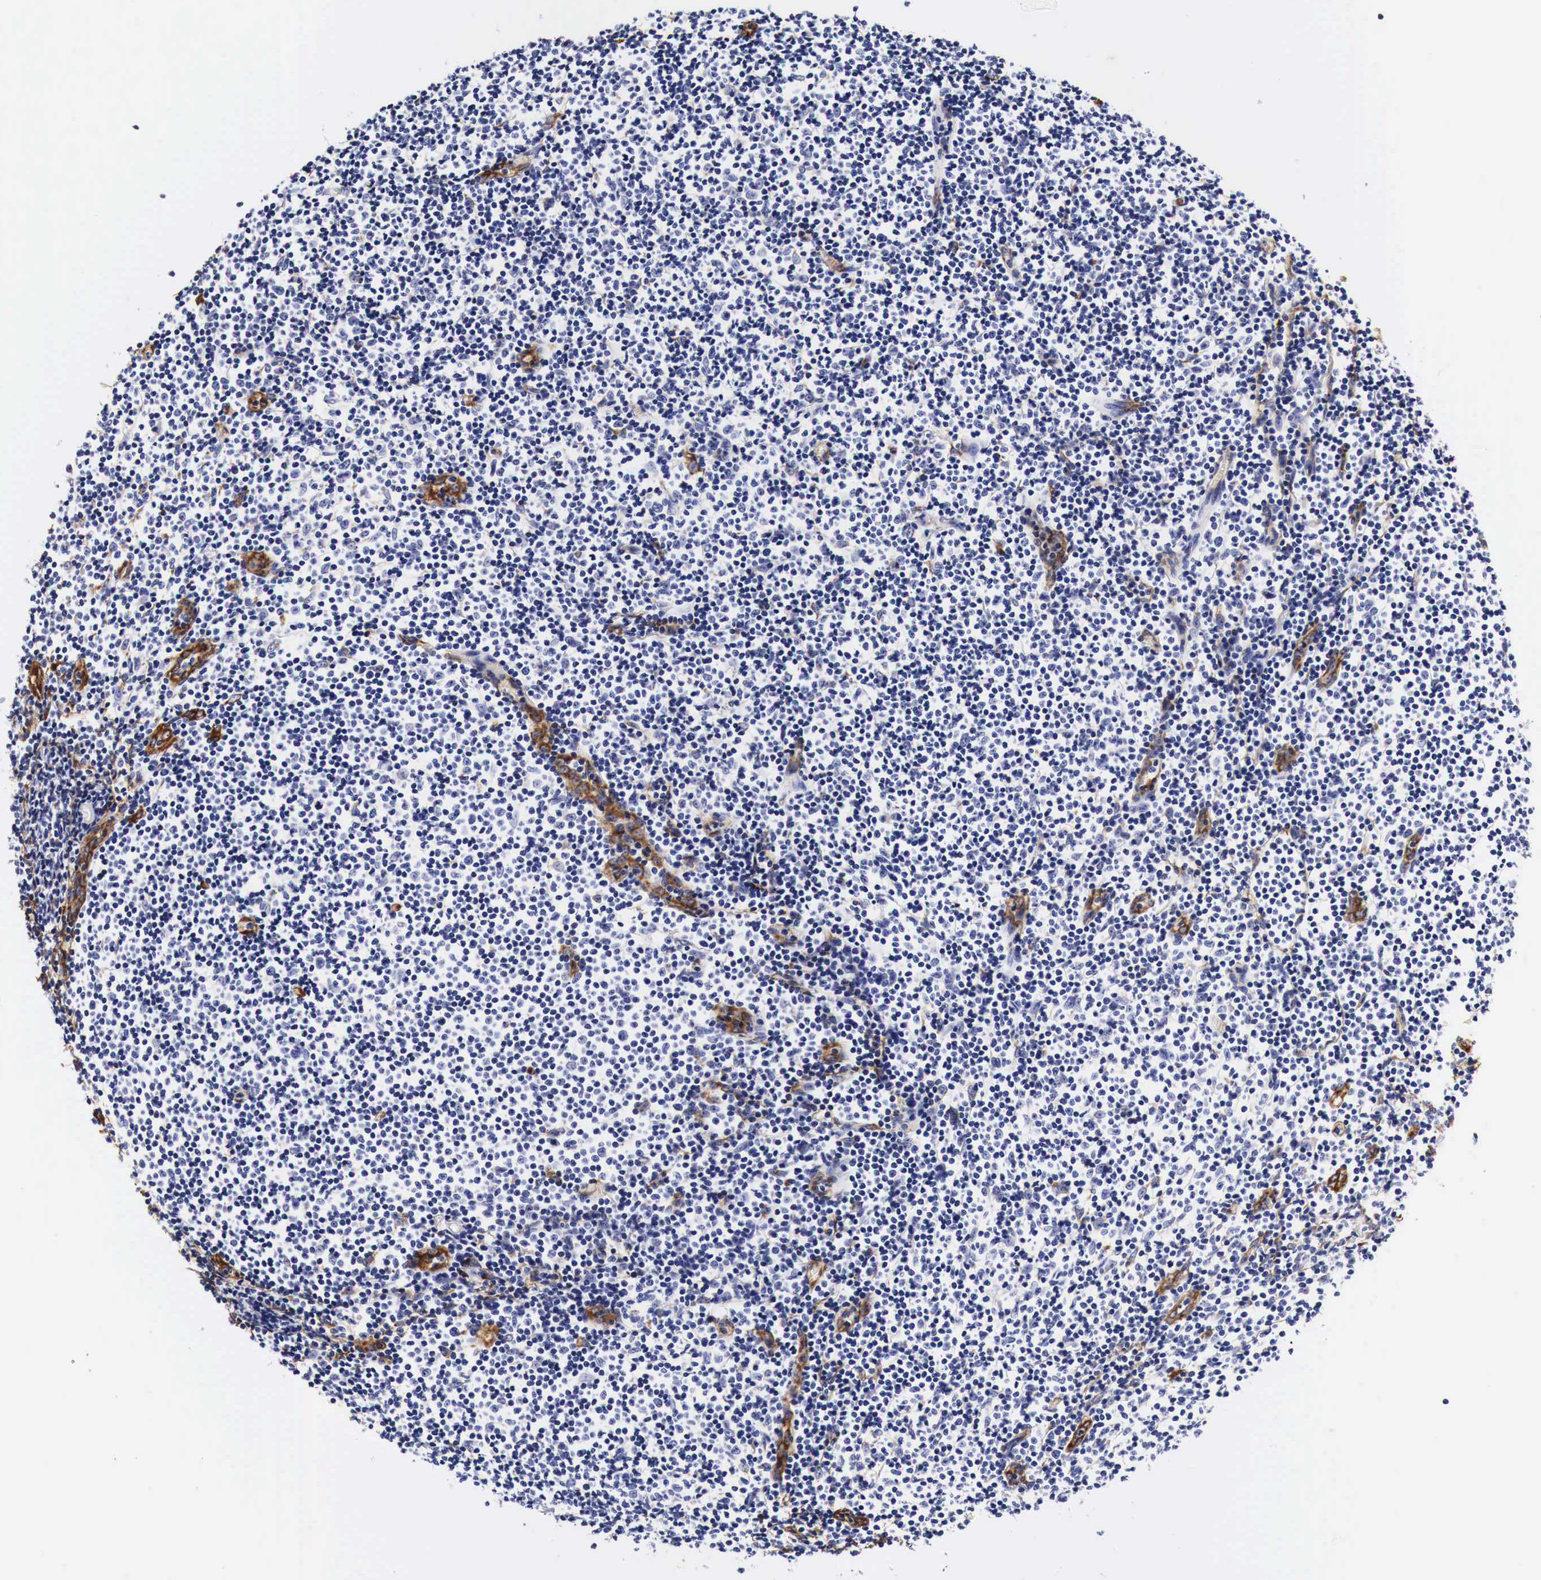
{"staining": {"intensity": "negative", "quantity": "none", "location": "none"}, "tissue": "lymphoma", "cell_type": "Tumor cells", "image_type": "cancer", "snomed": [{"axis": "morphology", "description": "Malignant lymphoma, non-Hodgkin's type, Low grade"}, {"axis": "topography", "description": "Lymph node"}], "caption": "Immunohistochemistry image of human malignant lymphoma, non-Hodgkin's type (low-grade) stained for a protein (brown), which demonstrates no expression in tumor cells. (Immunohistochemistry (ihc), brightfield microscopy, high magnification).", "gene": "LAMB2", "patient": {"sex": "male", "age": 49}}